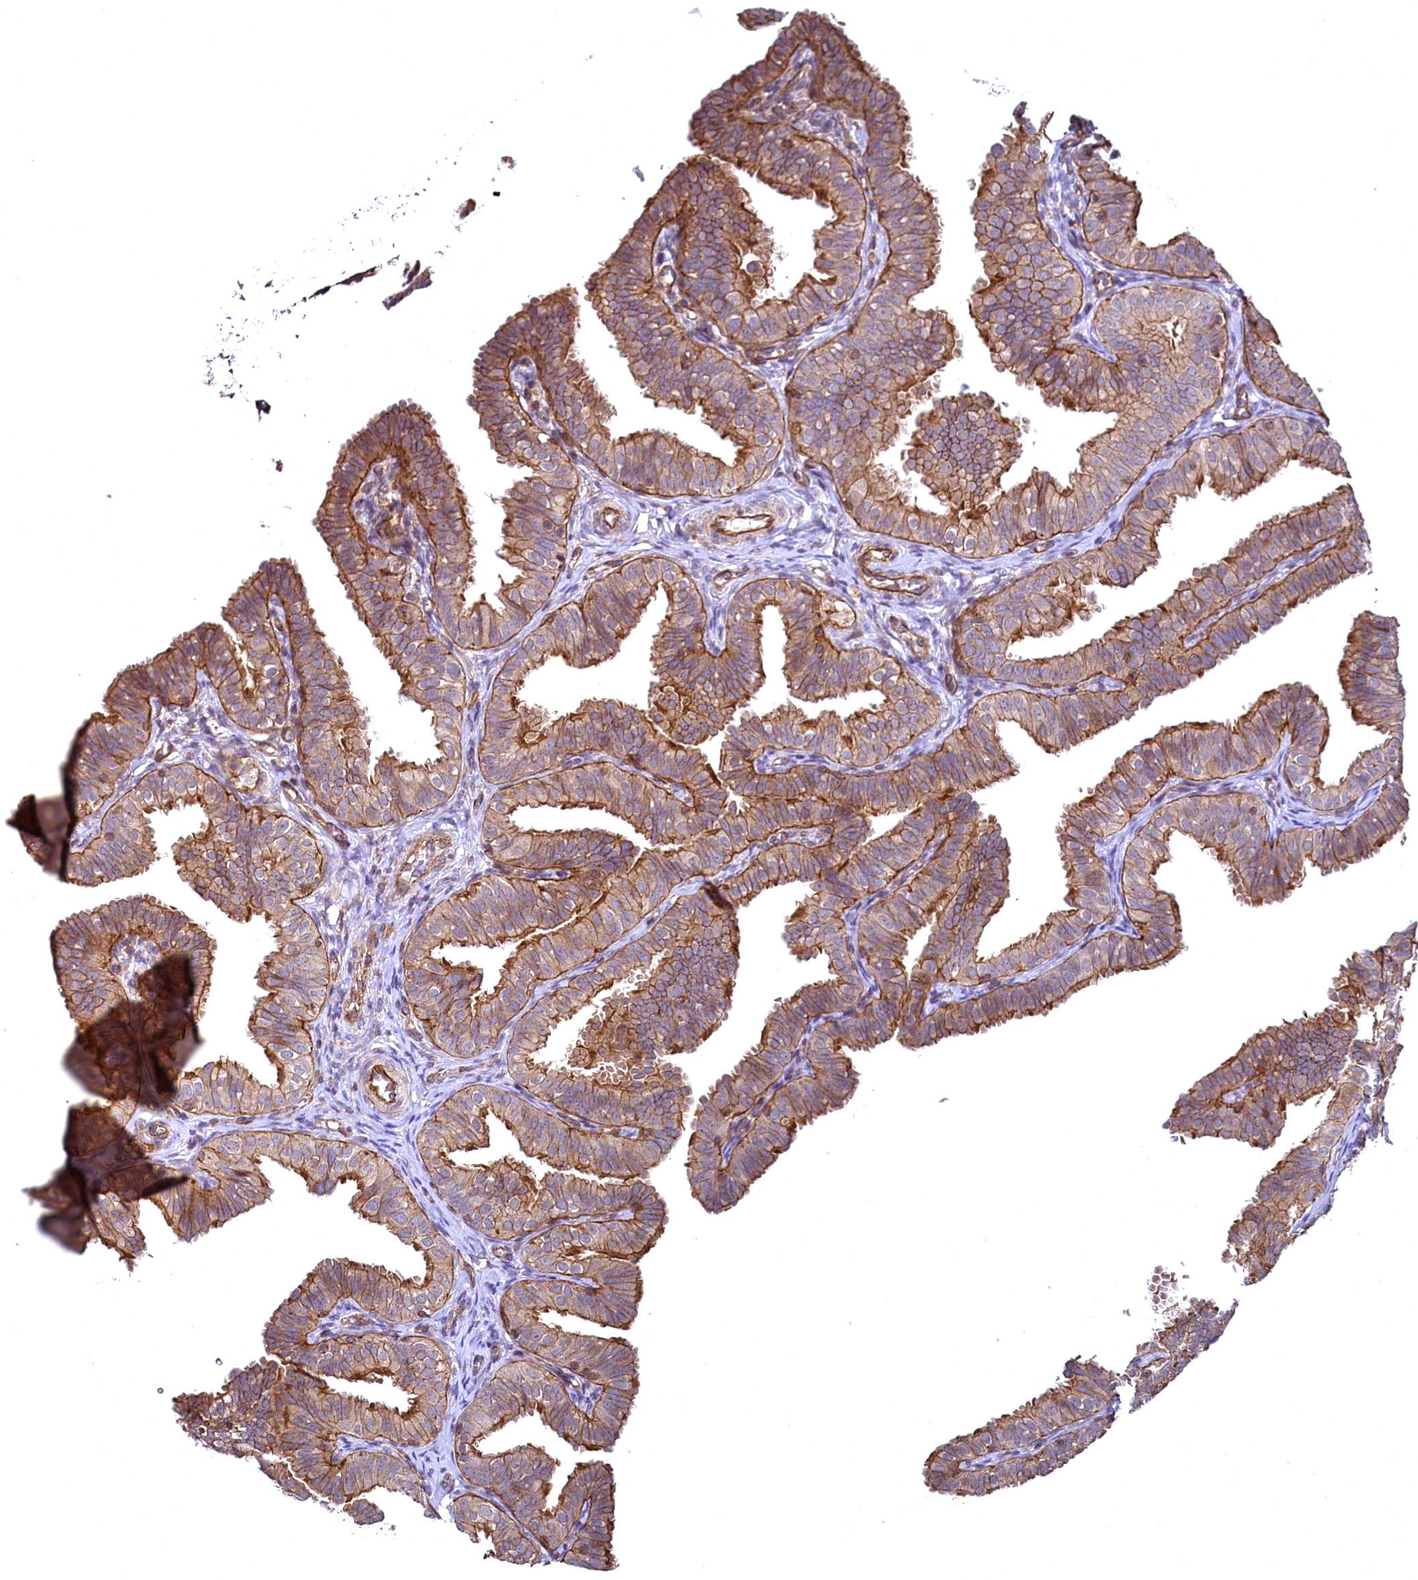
{"staining": {"intensity": "strong", "quantity": ">75%", "location": "cytoplasmic/membranous"}, "tissue": "fallopian tube", "cell_type": "Glandular cells", "image_type": "normal", "snomed": [{"axis": "morphology", "description": "Normal tissue, NOS"}, {"axis": "topography", "description": "Fallopian tube"}], "caption": "Human fallopian tube stained for a protein (brown) displays strong cytoplasmic/membranous positive staining in about >75% of glandular cells.", "gene": "SVIP", "patient": {"sex": "female", "age": 35}}